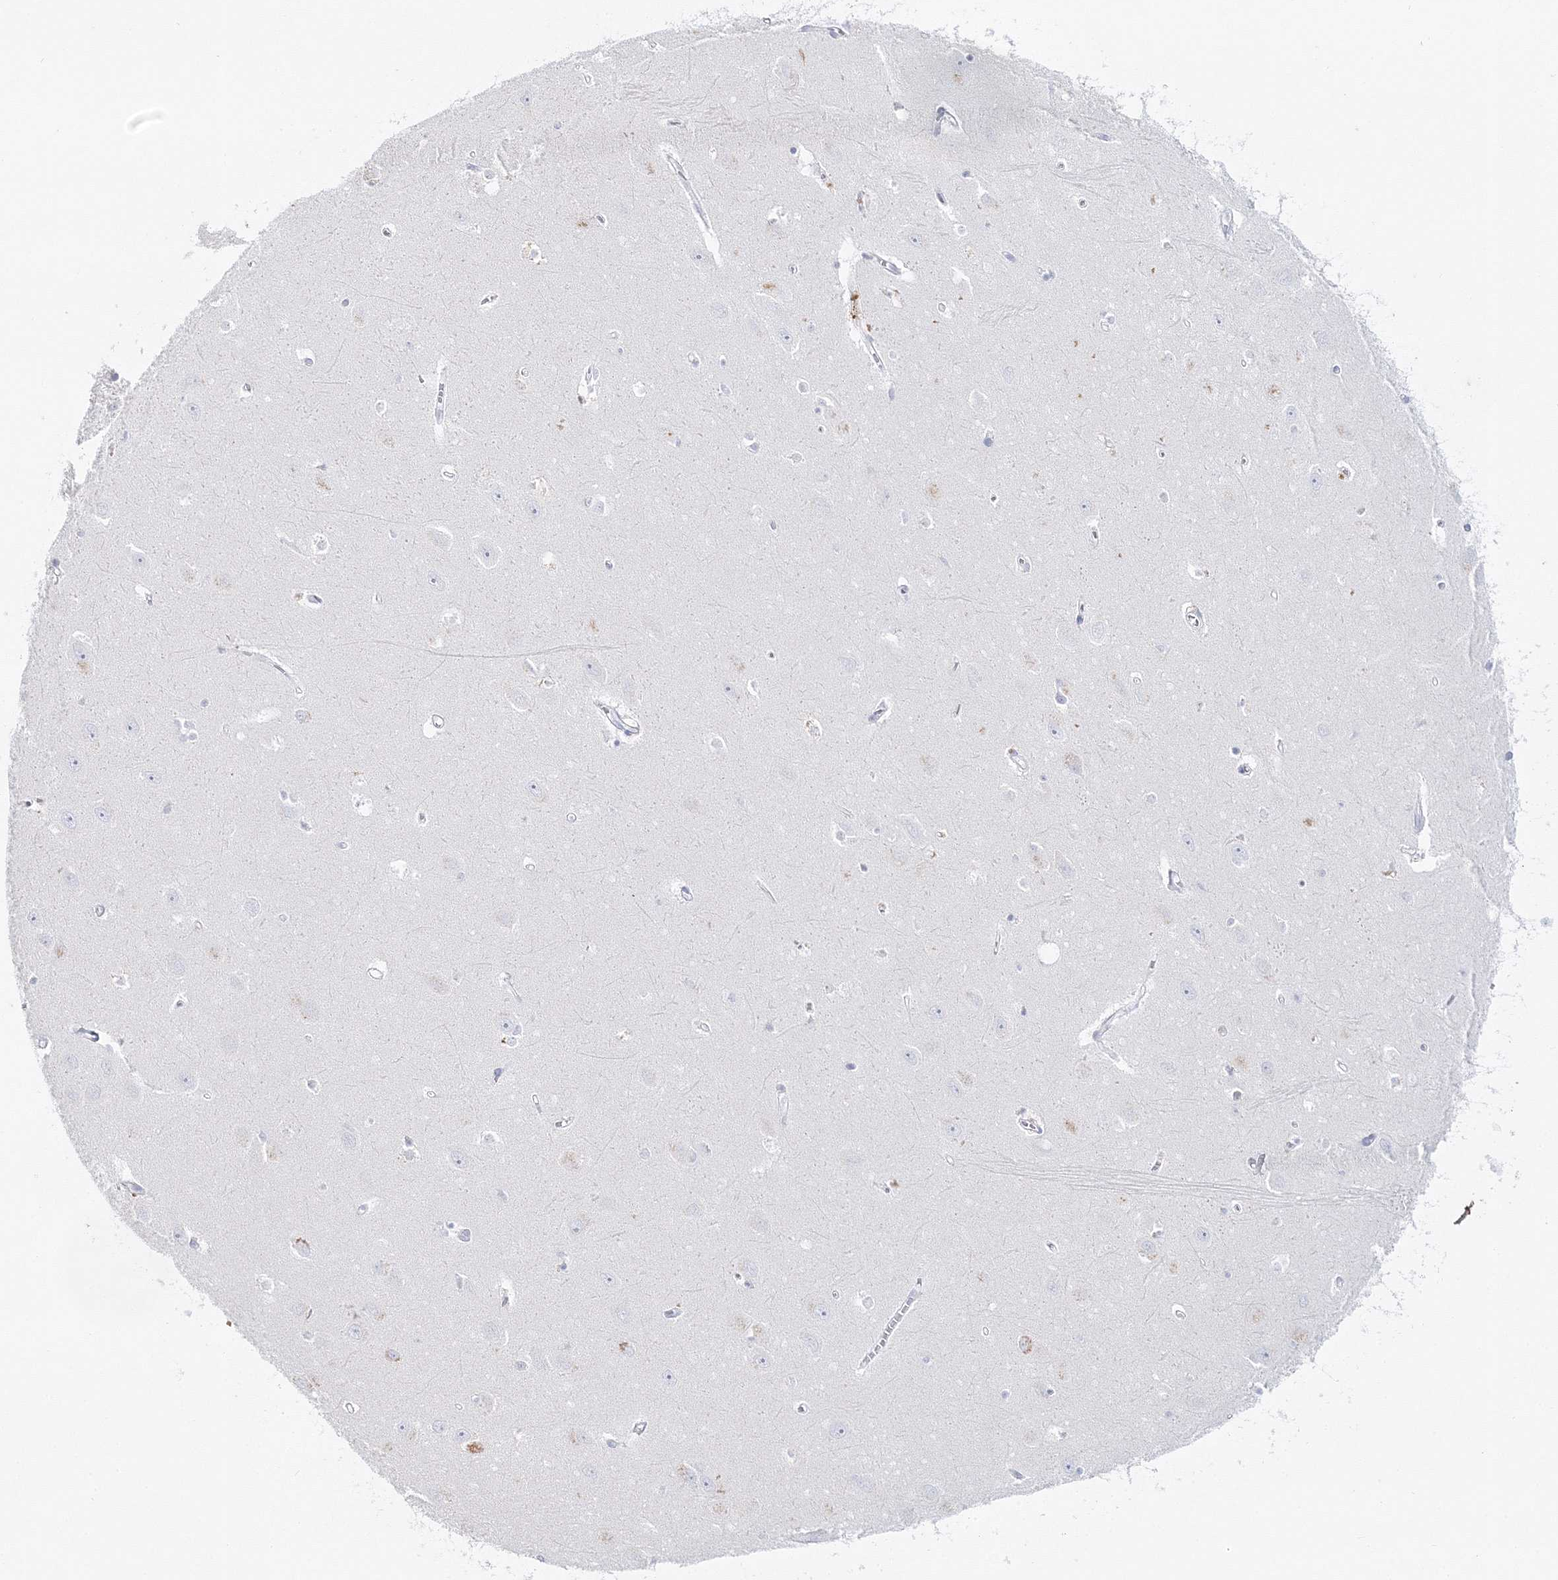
{"staining": {"intensity": "negative", "quantity": "none", "location": "none"}, "tissue": "hippocampus", "cell_type": "Glial cells", "image_type": "normal", "snomed": [{"axis": "morphology", "description": "Normal tissue, NOS"}, {"axis": "topography", "description": "Hippocampus"}], "caption": "Unremarkable hippocampus was stained to show a protein in brown. There is no significant staining in glial cells. (Brightfield microscopy of DAB immunohistochemistry at high magnification).", "gene": "MYOZ2", "patient": {"sex": "female", "age": 64}}